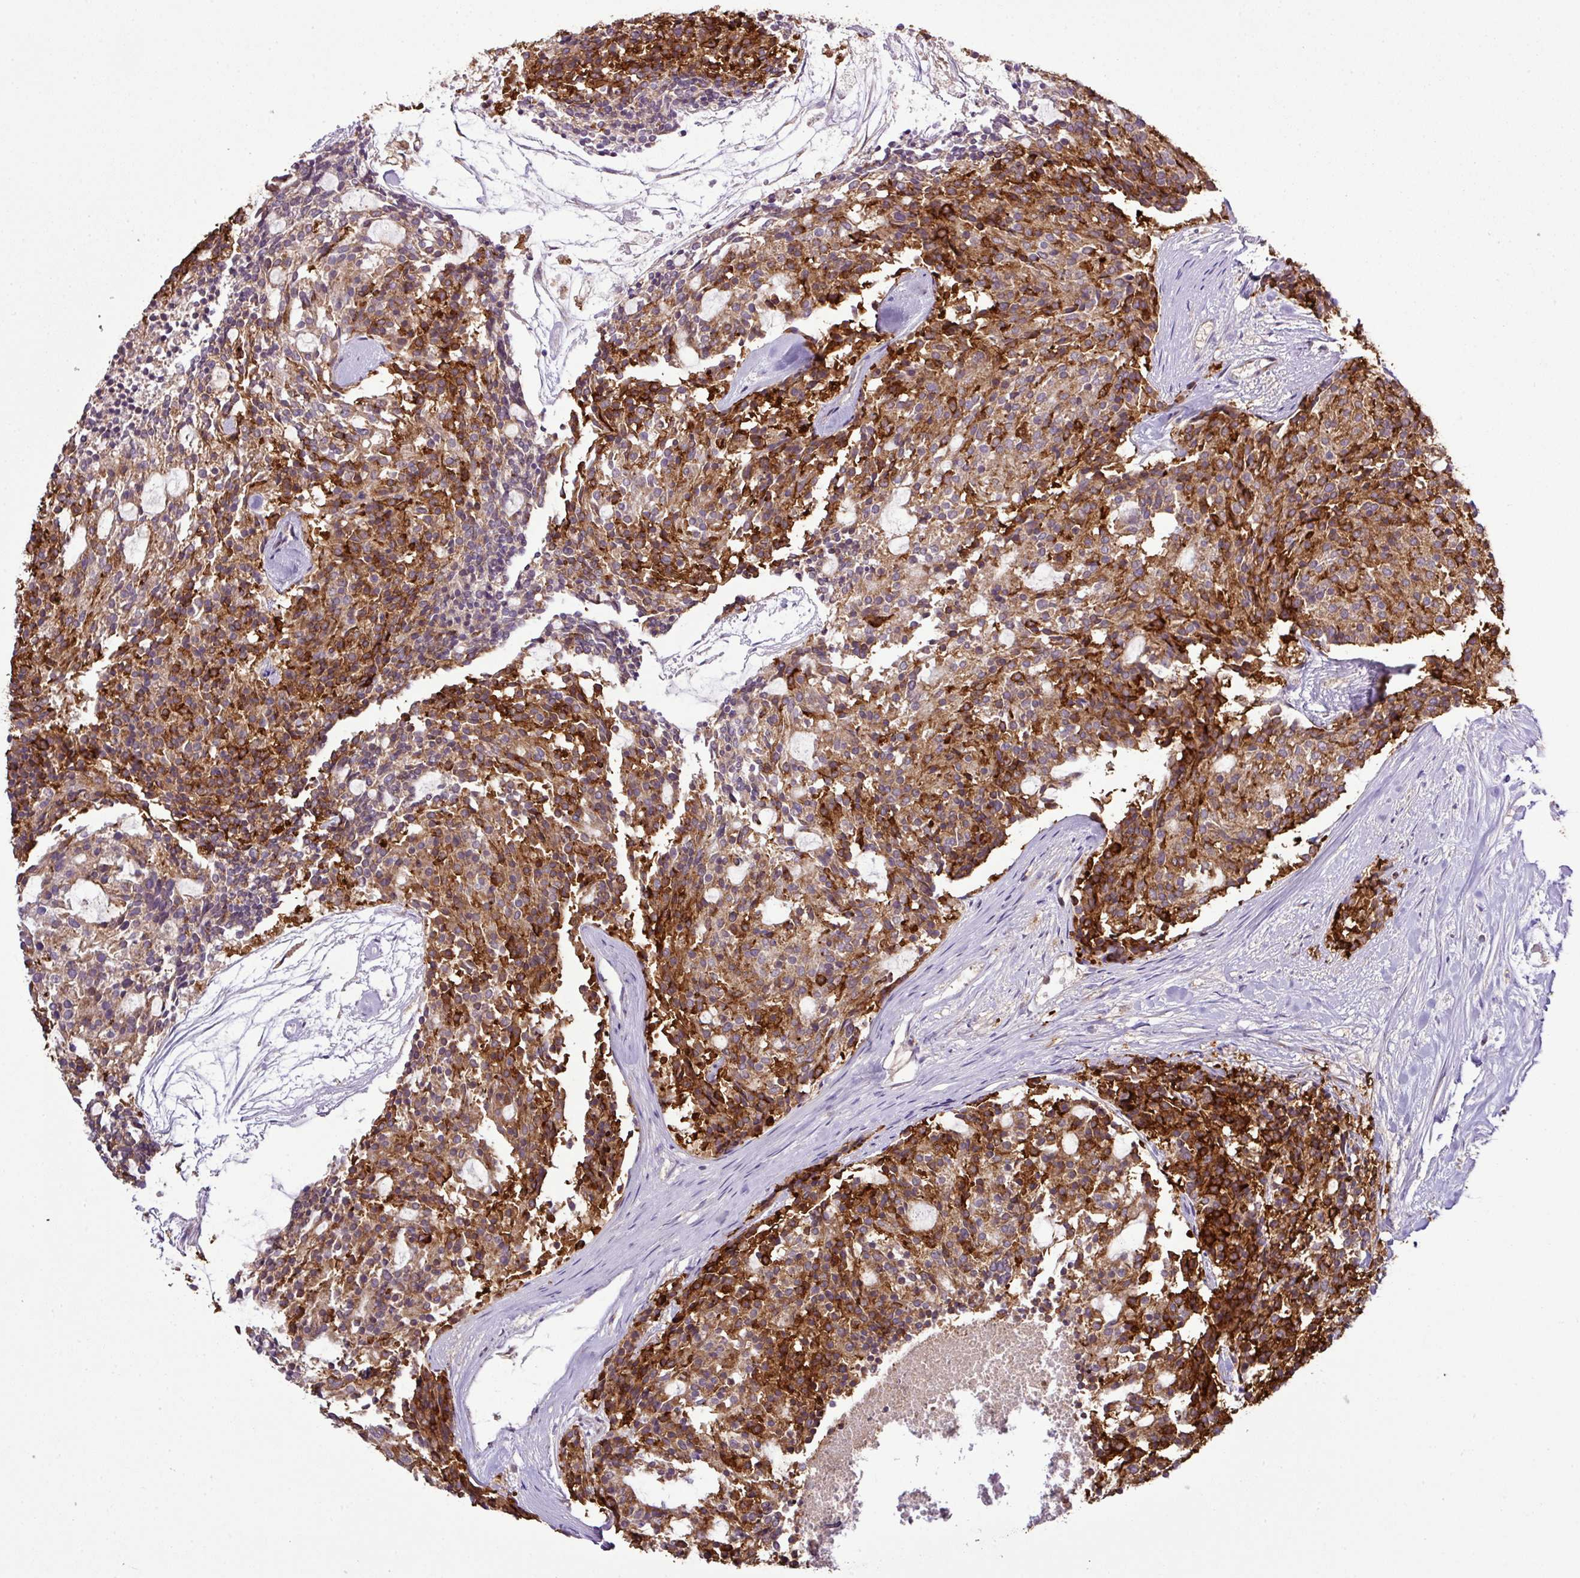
{"staining": {"intensity": "strong", "quantity": ">75%", "location": "cytoplasmic/membranous"}, "tissue": "carcinoid", "cell_type": "Tumor cells", "image_type": "cancer", "snomed": [{"axis": "morphology", "description": "Carcinoid, malignant, NOS"}, {"axis": "topography", "description": "Pancreas"}], "caption": "This image exhibits carcinoid stained with IHC to label a protein in brown. The cytoplasmic/membranous of tumor cells show strong positivity for the protein. Nuclei are counter-stained blue.", "gene": "SMCO4", "patient": {"sex": "female", "age": 54}}